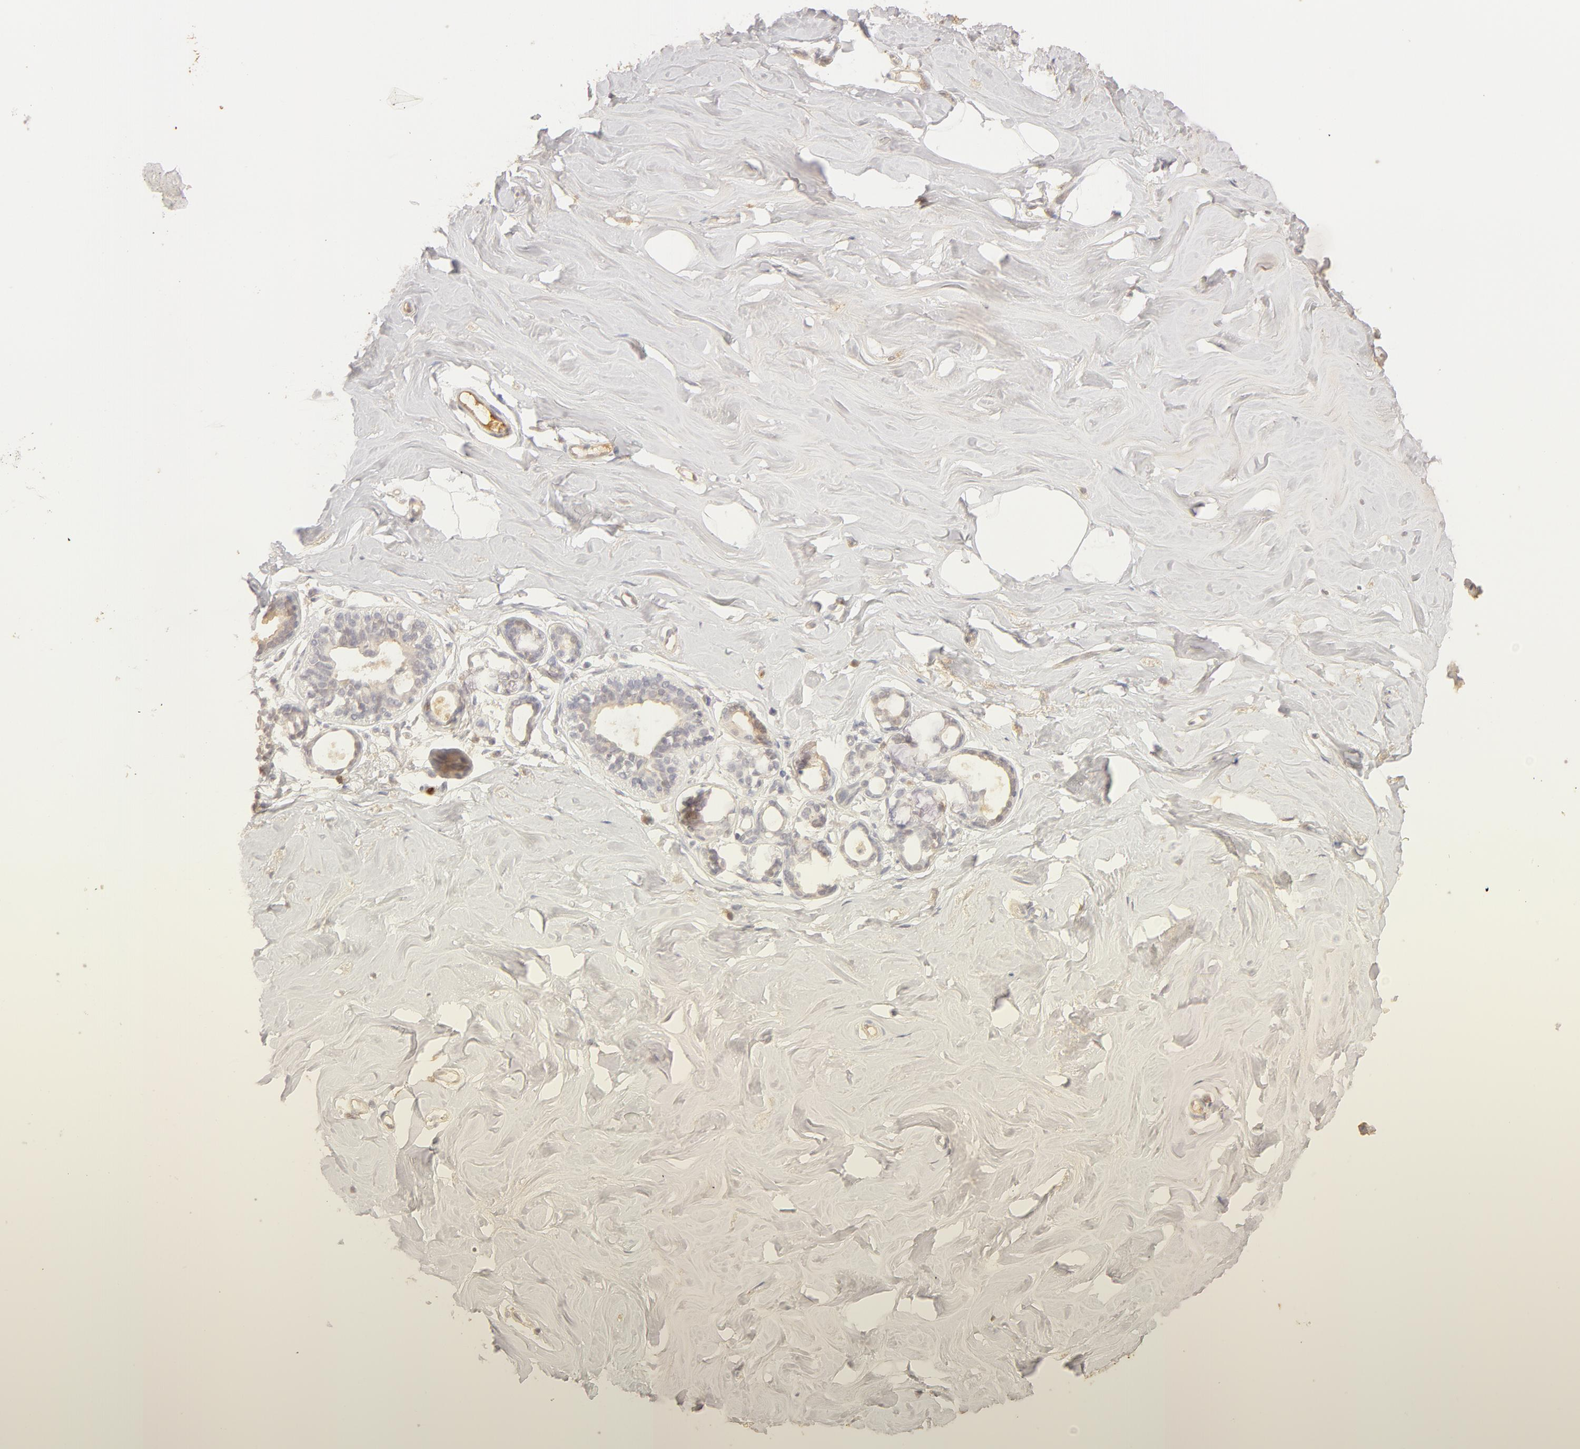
{"staining": {"intensity": "negative", "quantity": "none", "location": "none"}, "tissue": "breast", "cell_type": "Adipocytes", "image_type": "normal", "snomed": [{"axis": "morphology", "description": "Normal tissue, NOS"}, {"axis": "topography", "description": "Breast"}], "caption": "Immunohistochemistry photomicrograph of normal breast stained for a protein (brown), which exhibits no staining in adipocytes.", "gene": "C1R", "patient": {"sex": "female", "age": 54}}